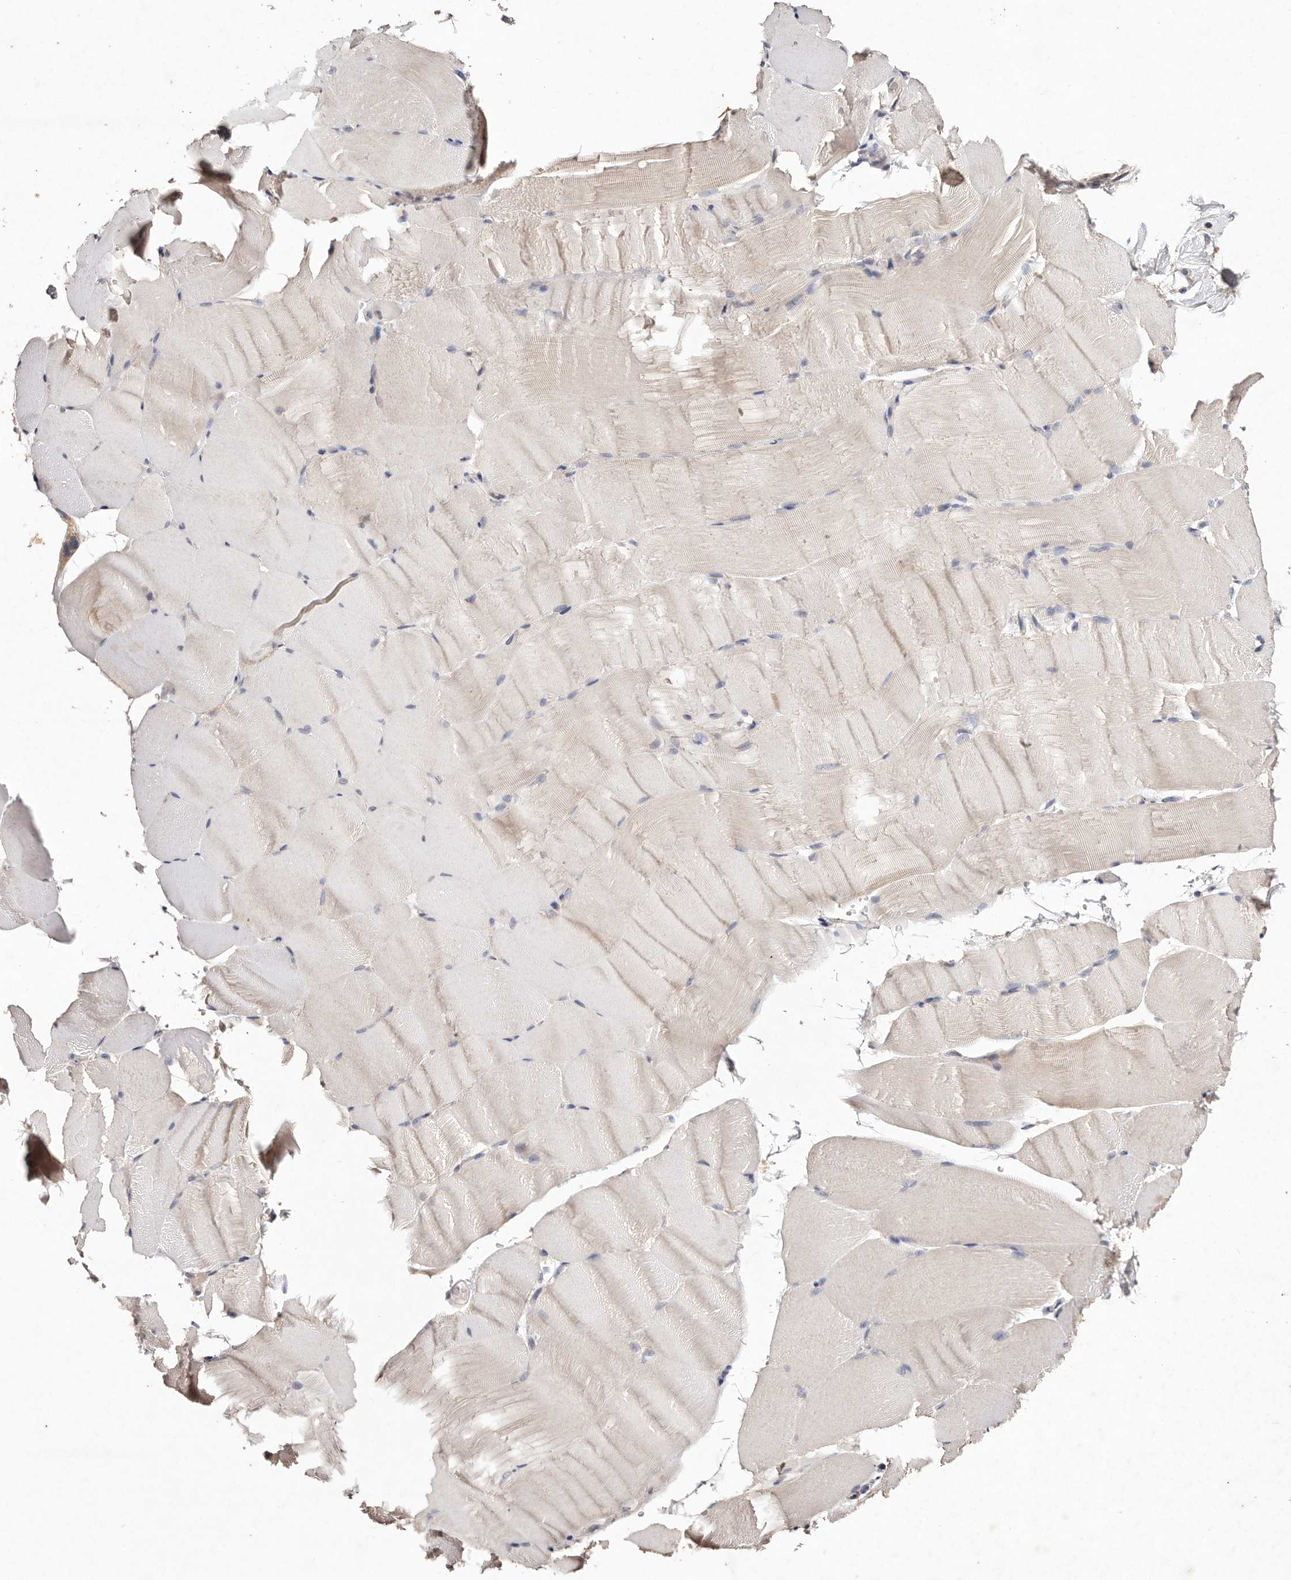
{"staining": {"intensity": "negative", "quantity": "none", "location": "none"}, "tissue": "skeletal muscle", "cell_type": "Myocytes", "image_type": "normal", "snomed": [{"axis": "morphology", "description": "Normal tissue, NOS"}, {"axis": "topography", "description": "Skeletal muscle"}, {"axis": "topography", "description": "Parathyroid gland"}], "caption": "DAB (3,3'-diaminobenzidine) immunohistochemical staining of normal human skeletal muscle exhibits no significant expression in myocytes.", "gene": "TSC2", "patient": {"sex": "female", "age": 37}}